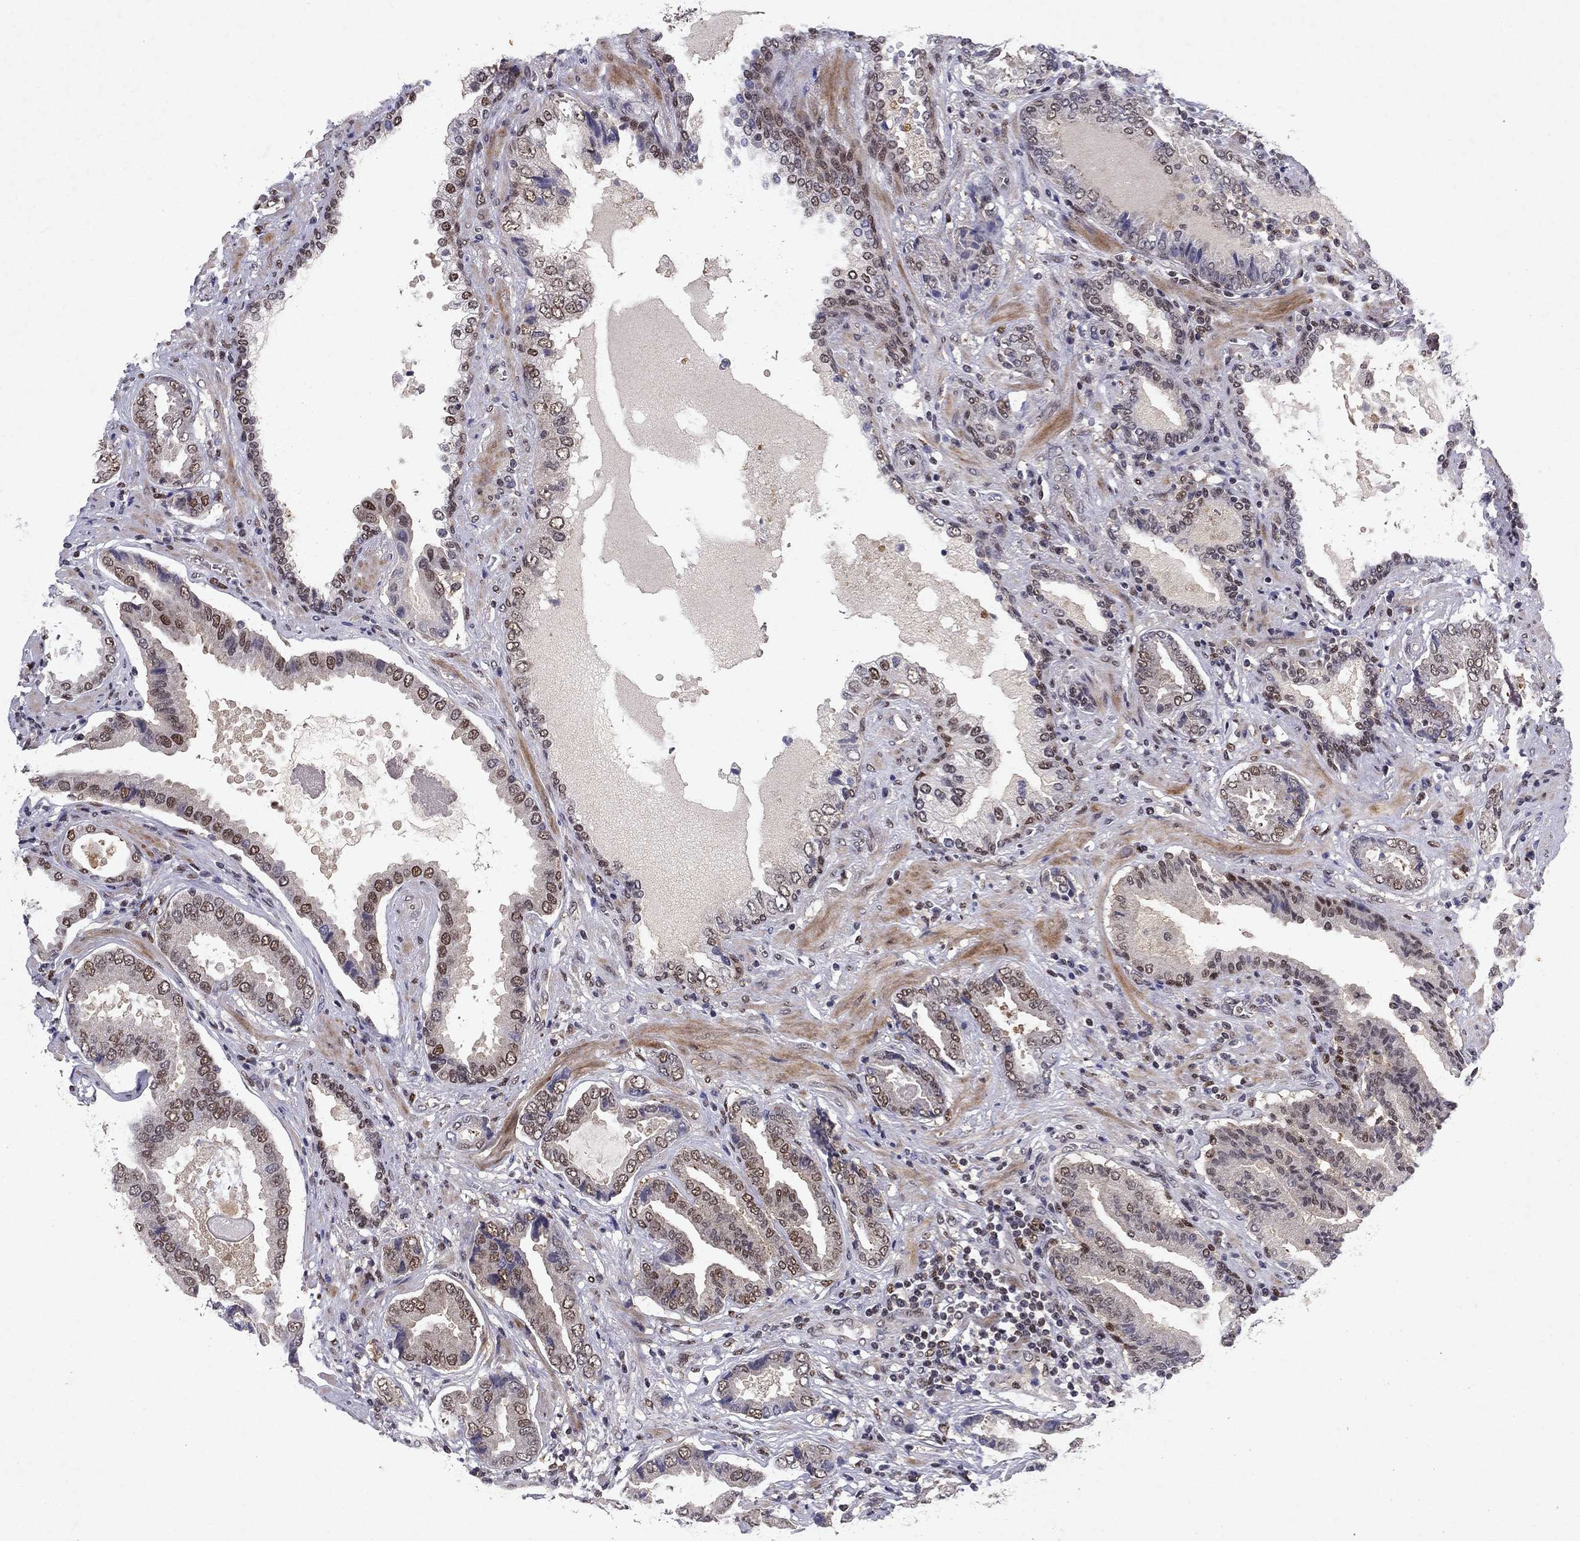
{"staining": {"intensity": "moderate", "quantity": "<25%", "location": "nuclear"}, "tissue": "prostate cancer", "cell_type": "Tumor cells", "image_type": "cancer", "snomed": [{"axis": "morphology", "description": "Adenocarcinoma, NOS"}, {"axis": "topography", "description": "Prostate"}], "caption": "Prostate cancer (adenocarcinoma) stained with a brown dye displays moderate nuclear positive staining in about <25% of tumor cells.", "gene": "CRTC1", "patient": {"sex": "male", "age": 64}}